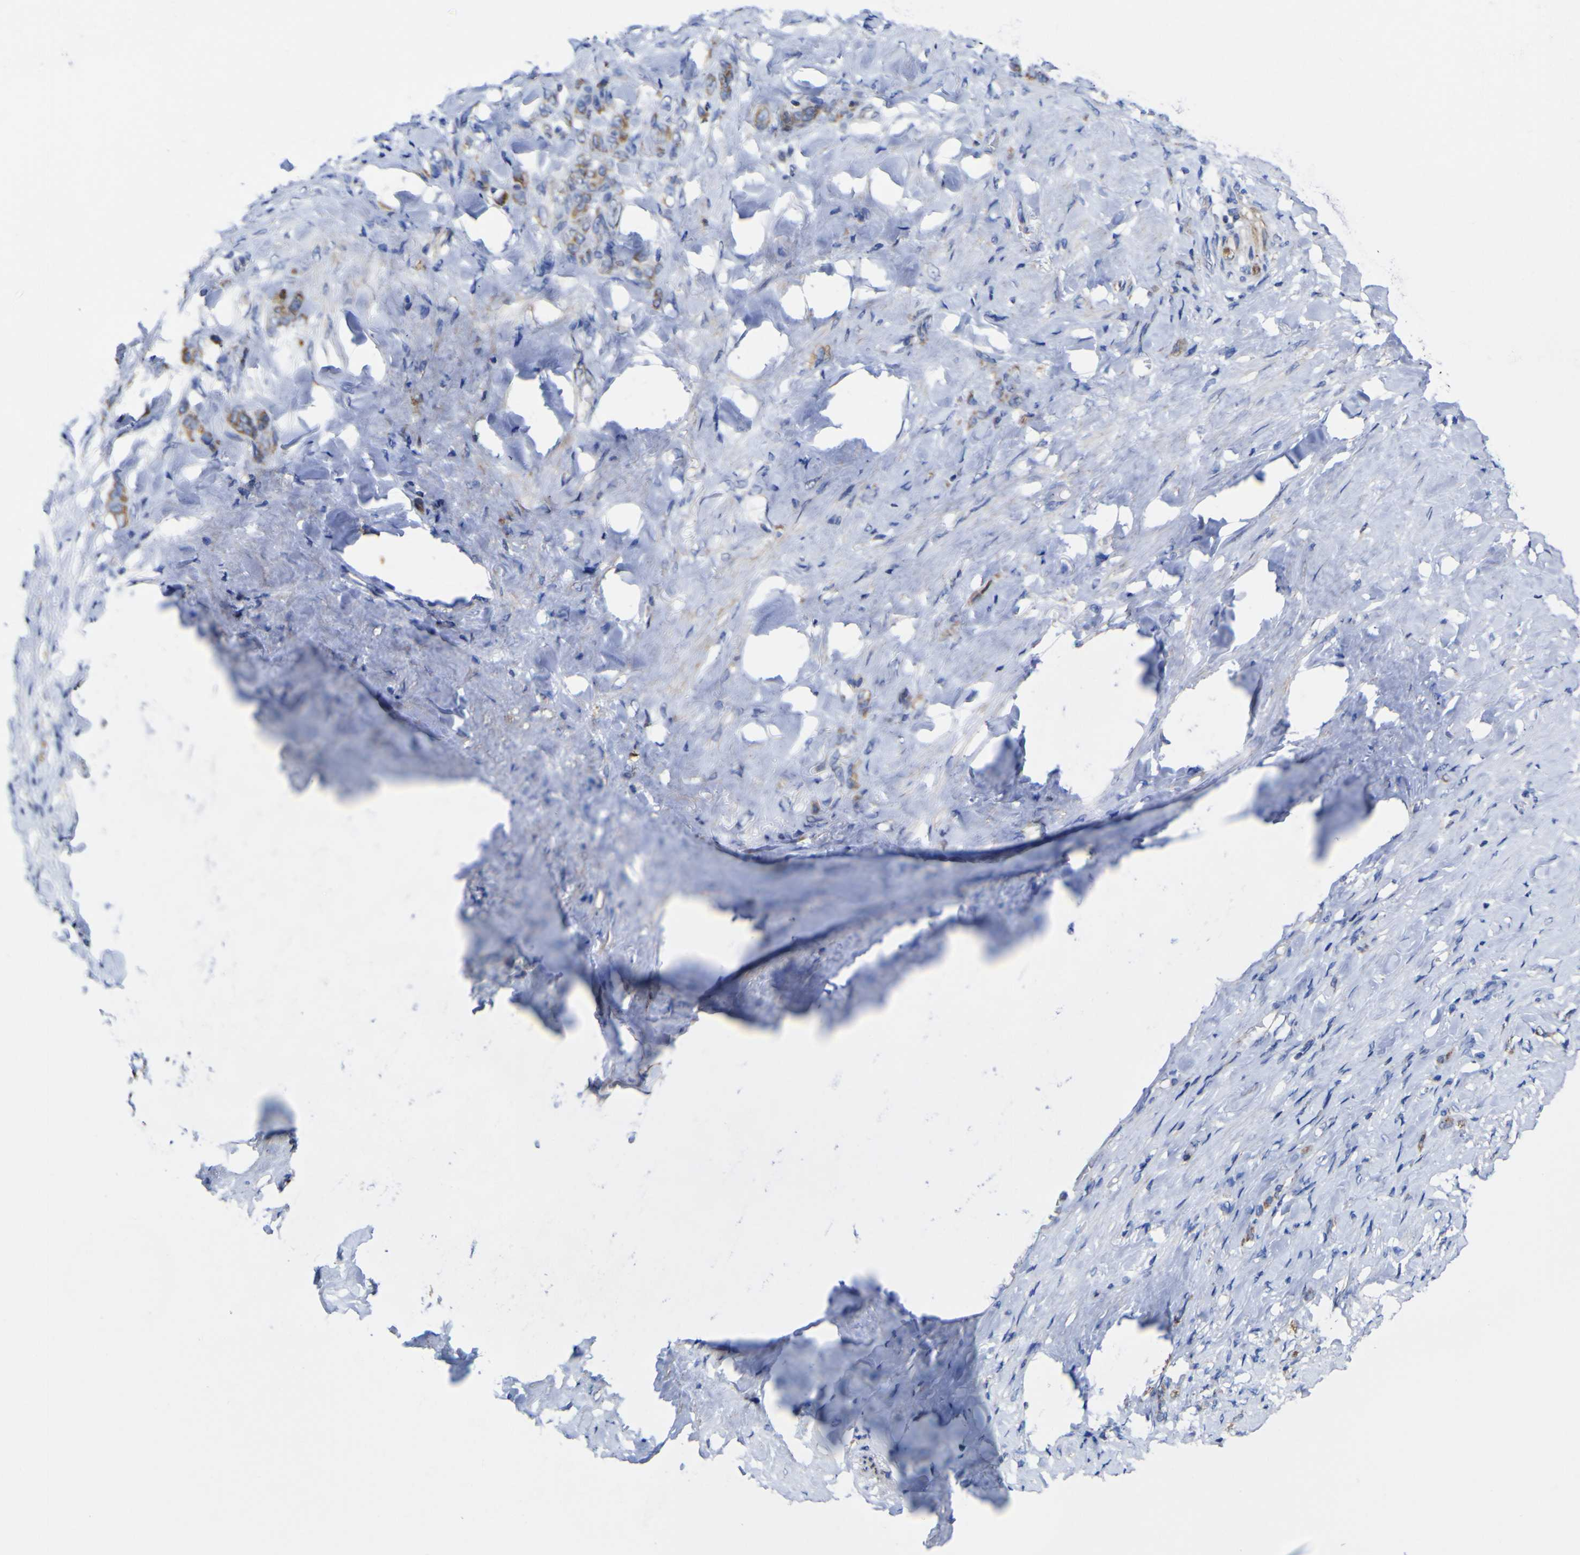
{"staining": {"intensity": "moderate", "quantity": ">75%", "location": "cytoplasmic/membranous"}, "tissue": "stomach cancer", "cell_type": "Tumor cells", "image_type": "cancer", "snomed": [{"axis": "morphology", "description": "Adenocarcinoma, NOS"}, {"axis": "topography", "description": "Stomach"}], "caption": "Stomach cancer stained with immunohistochemistry (IHC) reveals moderate cytoplasmic/membranous positivity in approximately >75% of tumor cells. Nuclei are stained in blue.", "gene": "CCDC90B", "patient": {"sex": "male", "age": 82}}